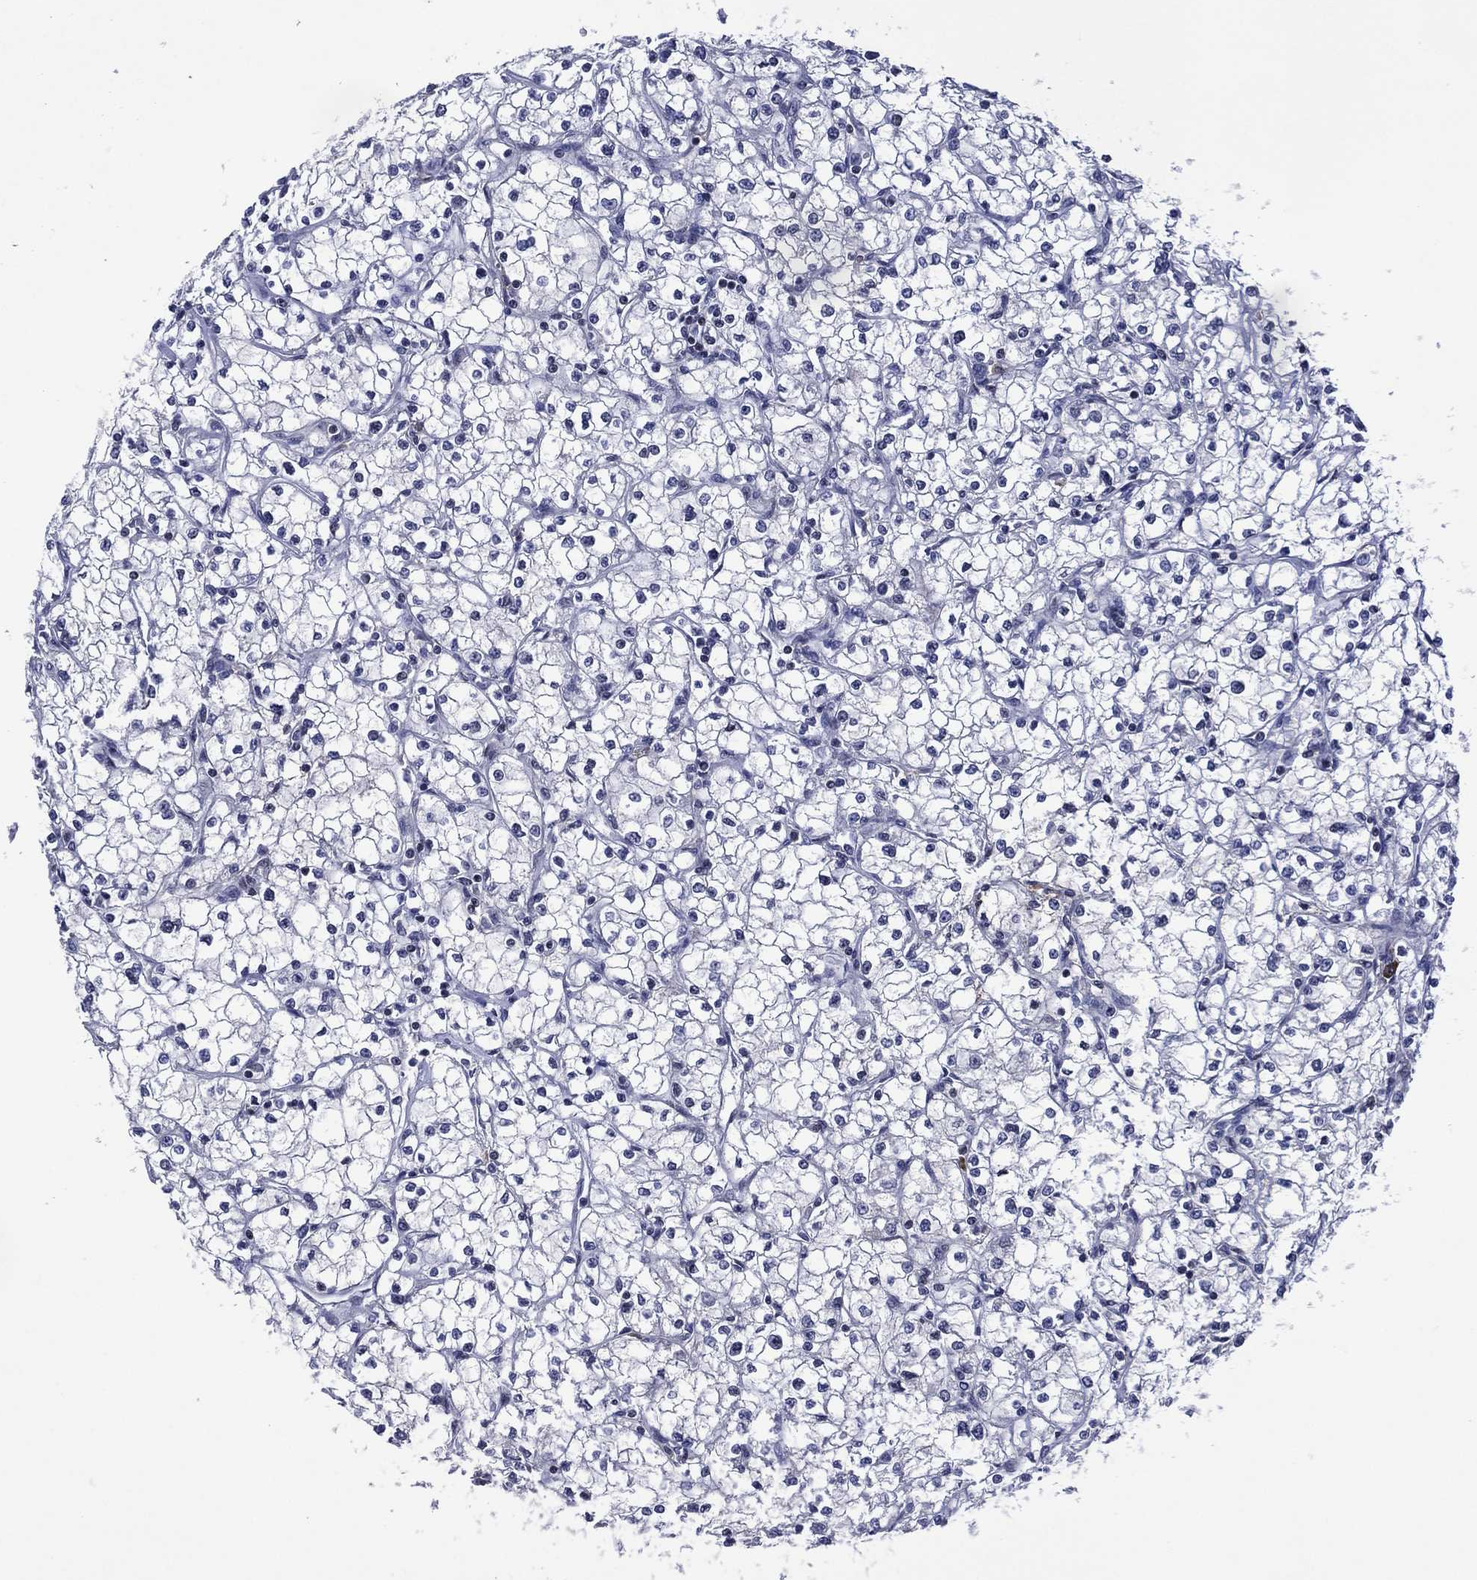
{"staining": {"intensity": "negative", "quantity": "none", "location": "none"}, "tissue": "renal cancer", "cell_type": "Tumor cells", "image_type": "cancer", "snomed": [{"axis": "morphology", "description": "Adenocarcinoma, NOS"}, {"axis": "topography", "description": "Kidney"}], "caption": "Tumor cells show no significant protein expression in renal cancer.", "gene": "USP26", "patient": {"sex": "male", "age": 67}}